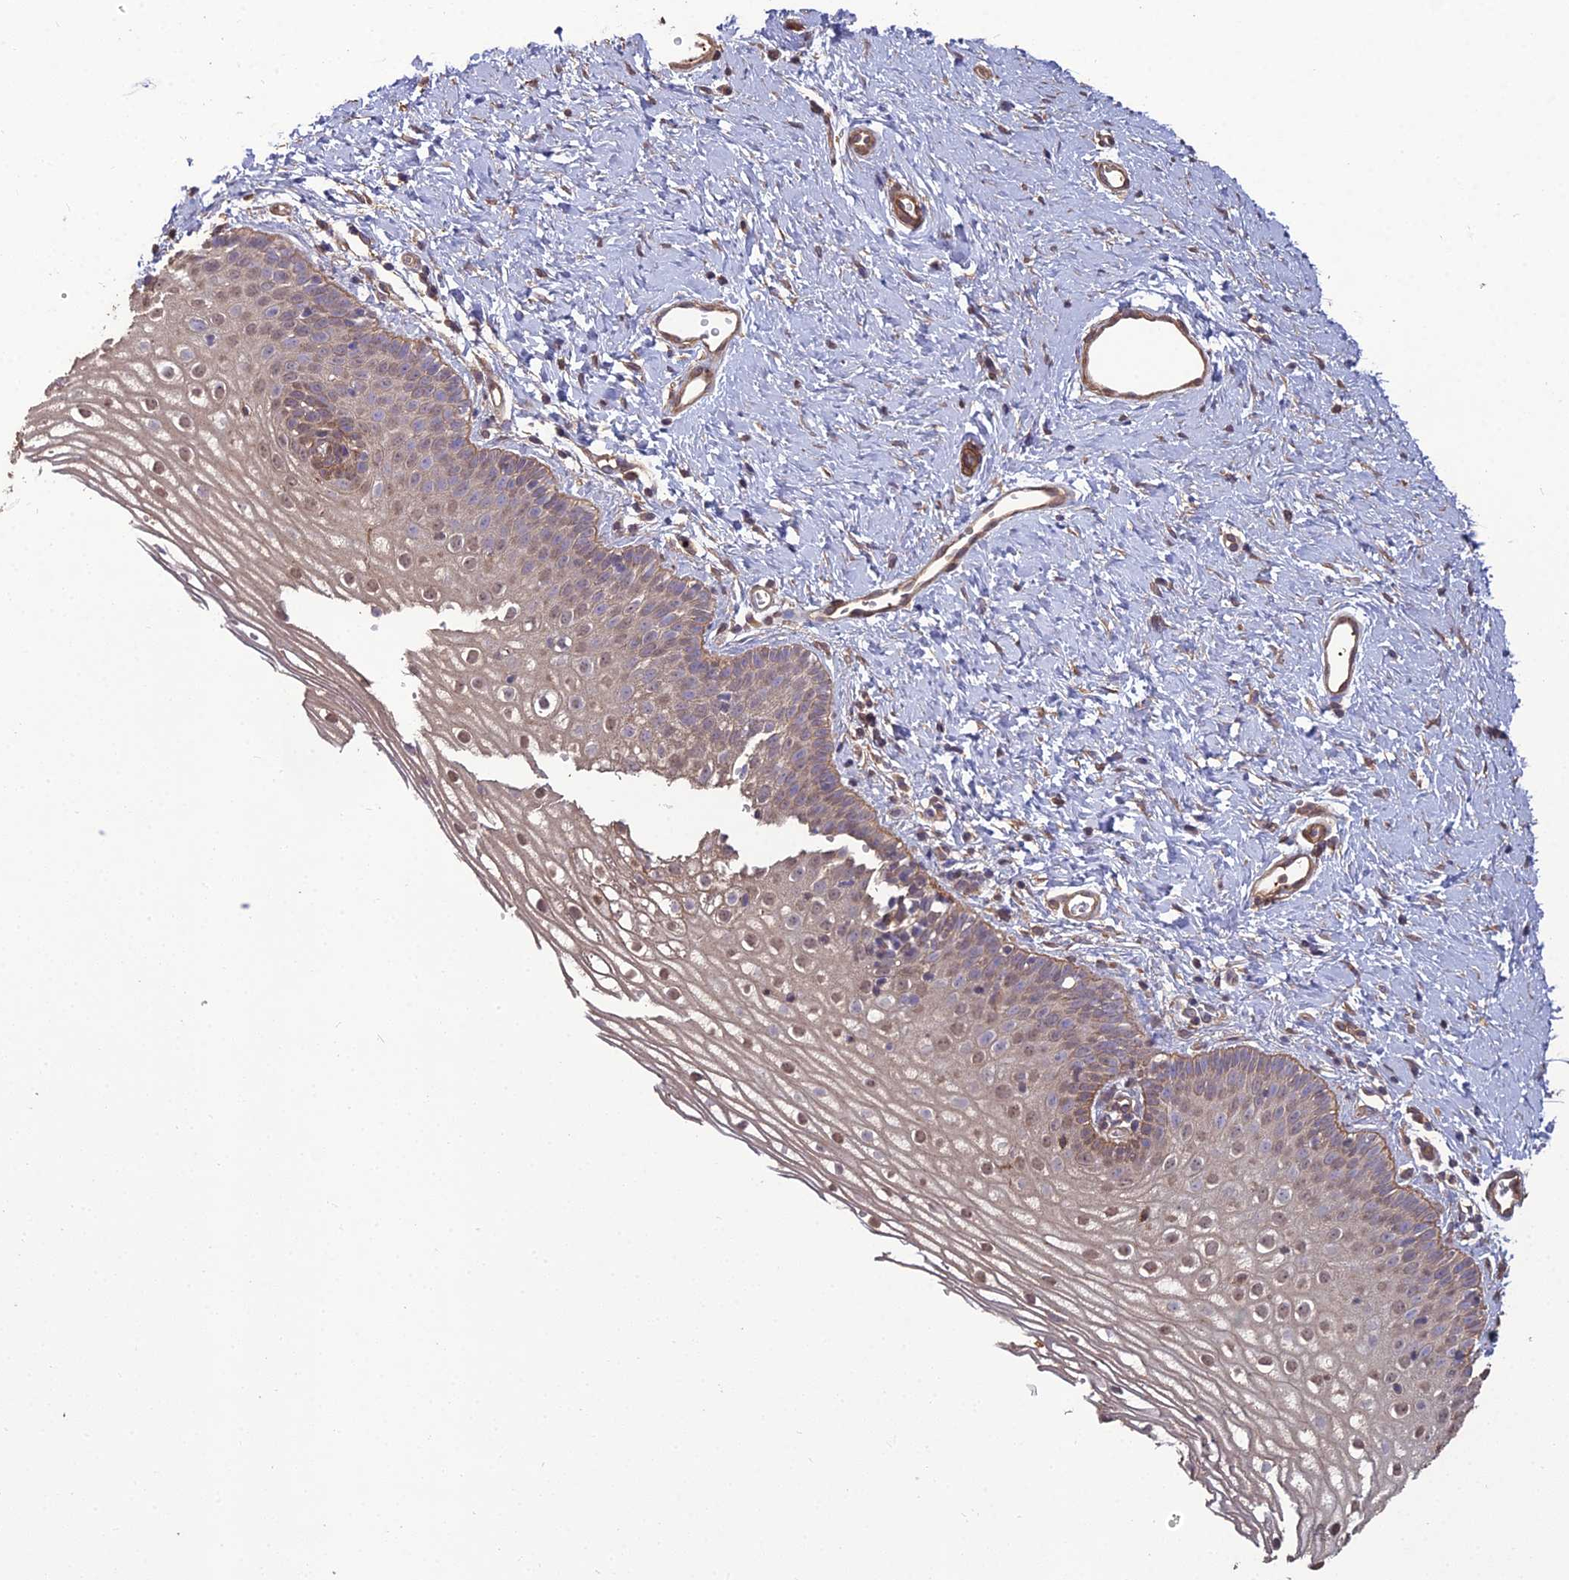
{"staining": {"intensity": "moderate", "quantity": "<25%", "location": "cytoplasmic/membranous,nuclear"}, "tissue": "vagina", "cell_type": "Squamous epithelial cells", "image_type": "normal", "snomed": [{"axis": "morphology", "description": "Normal tissue, NOS"}, {"axis": "topography", "description": "Vagina"}], "caption": "A low amount of moderate cytoplasmic/membranous,nuclear staining is seen in approximately <25% of squamous epithelial cells in unremarkable vagina.", "gene": "ATP6V0A2", "patient": {"sex": "female", "age": 32}}